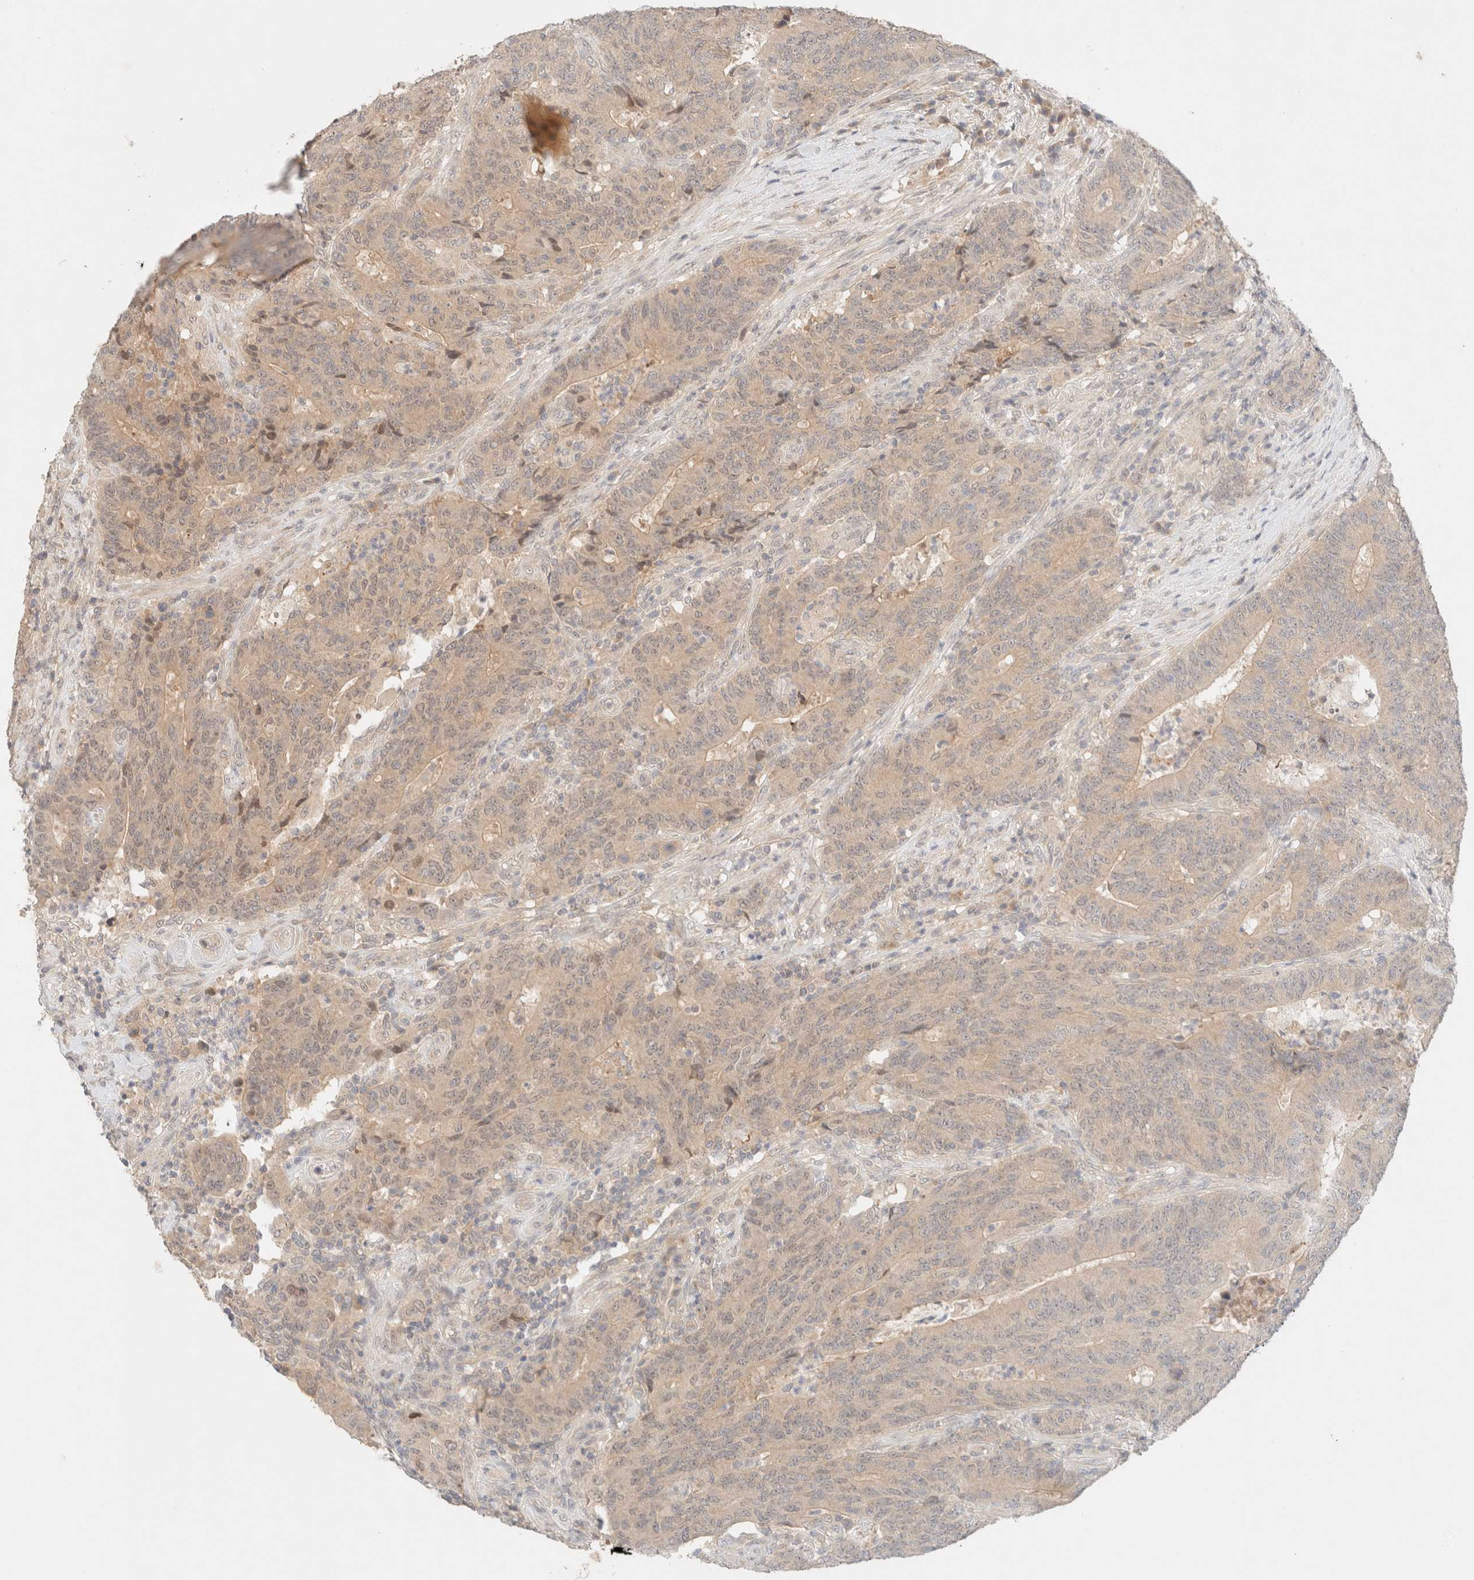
{"staining": {"intensity": "weak", "quantity": ">75%", "location": "cytoplasmic/membranous"}, "tissue": "colorectal cancer", "cell_type": "Tumor cells", "image_type": "cancer", "snomed": [{"axis": "morphology", "description": "Normal tissue, NOS"}, {"axis": "morphology", "description": "Adenocarcinoma, NOS"}, {"axis": "topography", "description": "Colon"}], "caption": "High-power microscopy captured an immunohistochemistry (IHC) image of colorectal cancer (adenocarcinoma), revealing weak cytoplasmic/membranous expression in about >75% of tumor cells.", "gene": "SARM1", "patient": {"sex": "female", "age": 75}}